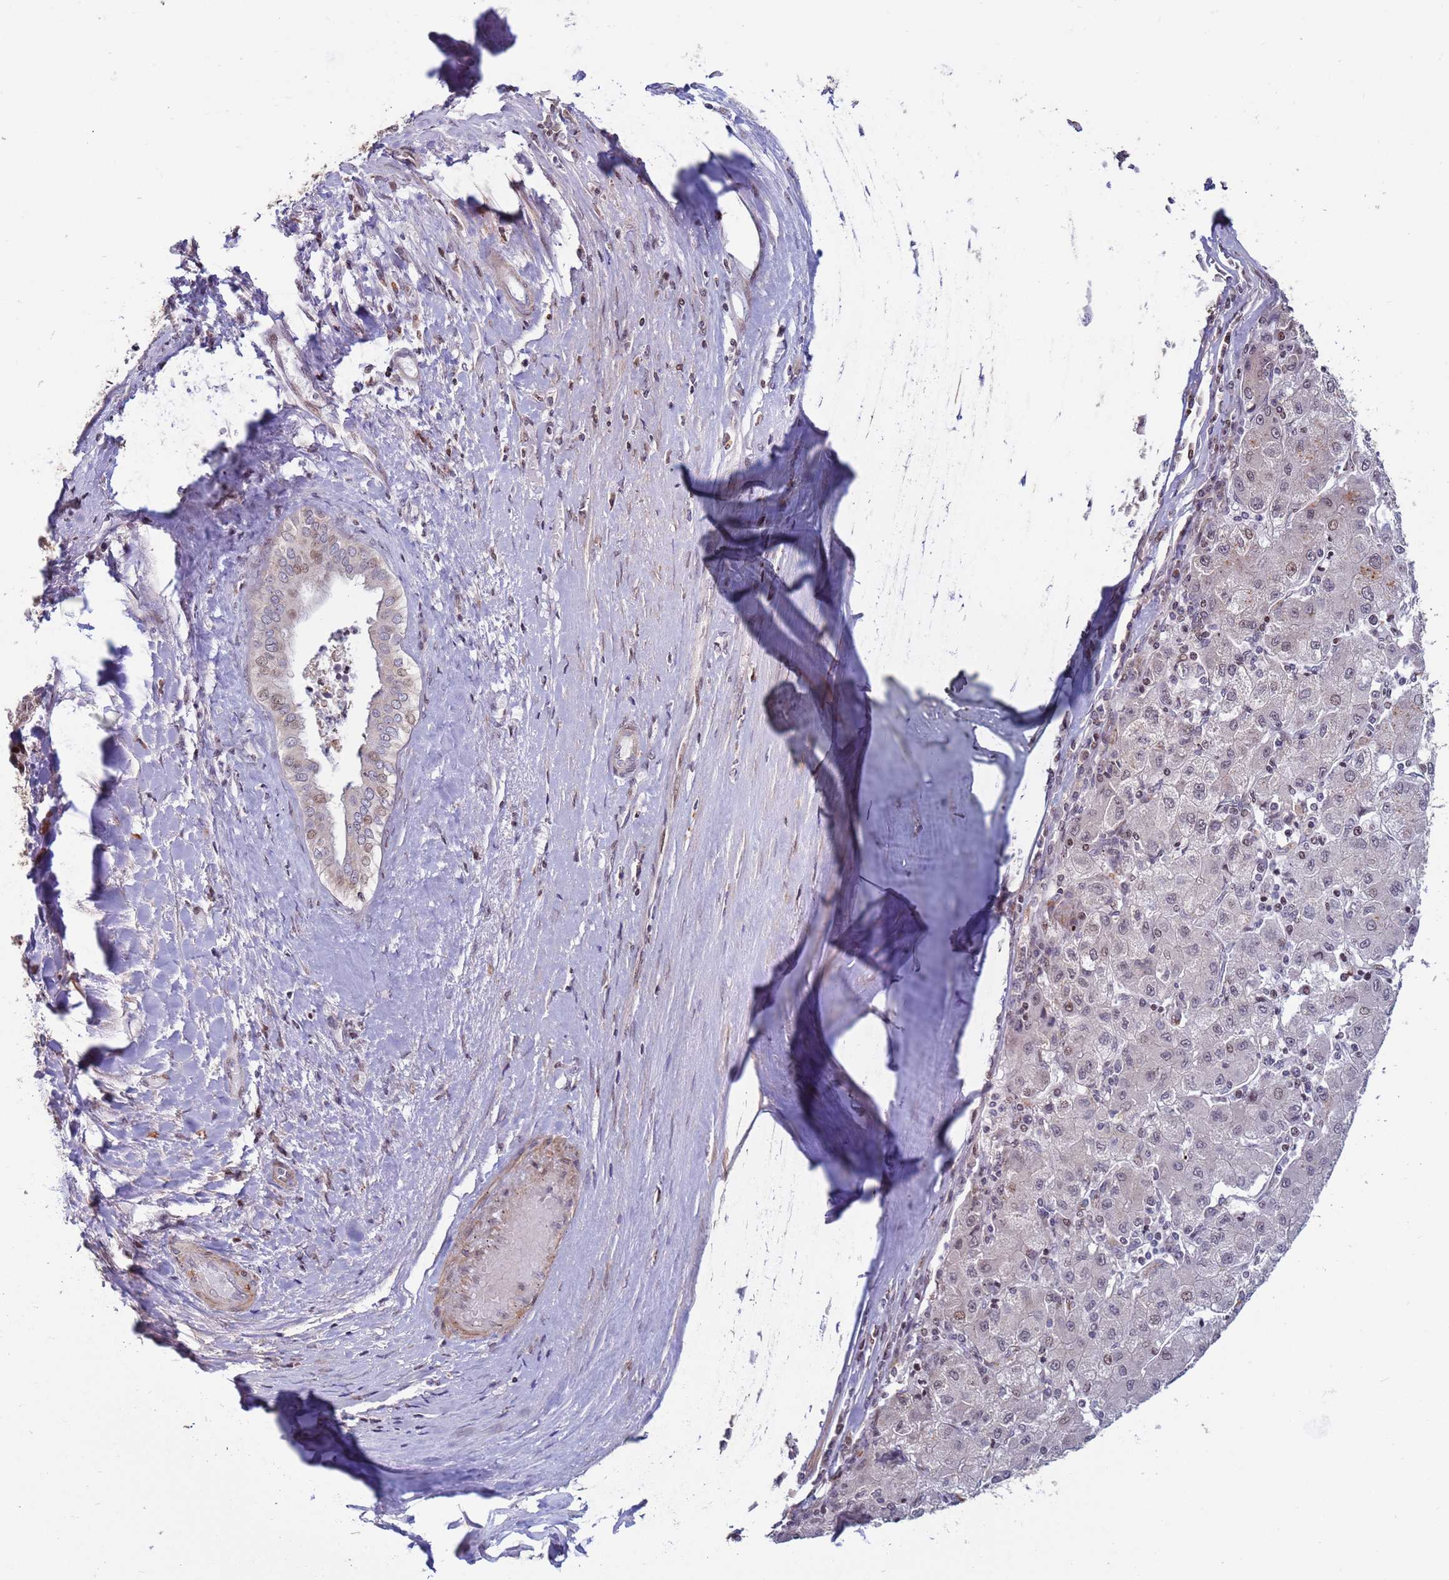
{"staining": {"intensity": "weak", "quantity": "<25%", "location": "nuclear"}, "tissue": "liver cancer", "cell_type": "Tumor cells", "image_type": "cancer", "snomed": [{"axis": "morphology", "description": "Carcinoma, Hepatocellular, NOS"}, {"axis": "topography", "description": "Liver"}], "caption": "An immunohistochemistry (IHC) image of liver cancer is shown. There is no staining in tumor cells of liver cancer.", "gene": "HGH1", "patient": {"sex": "male", "age": 72}}